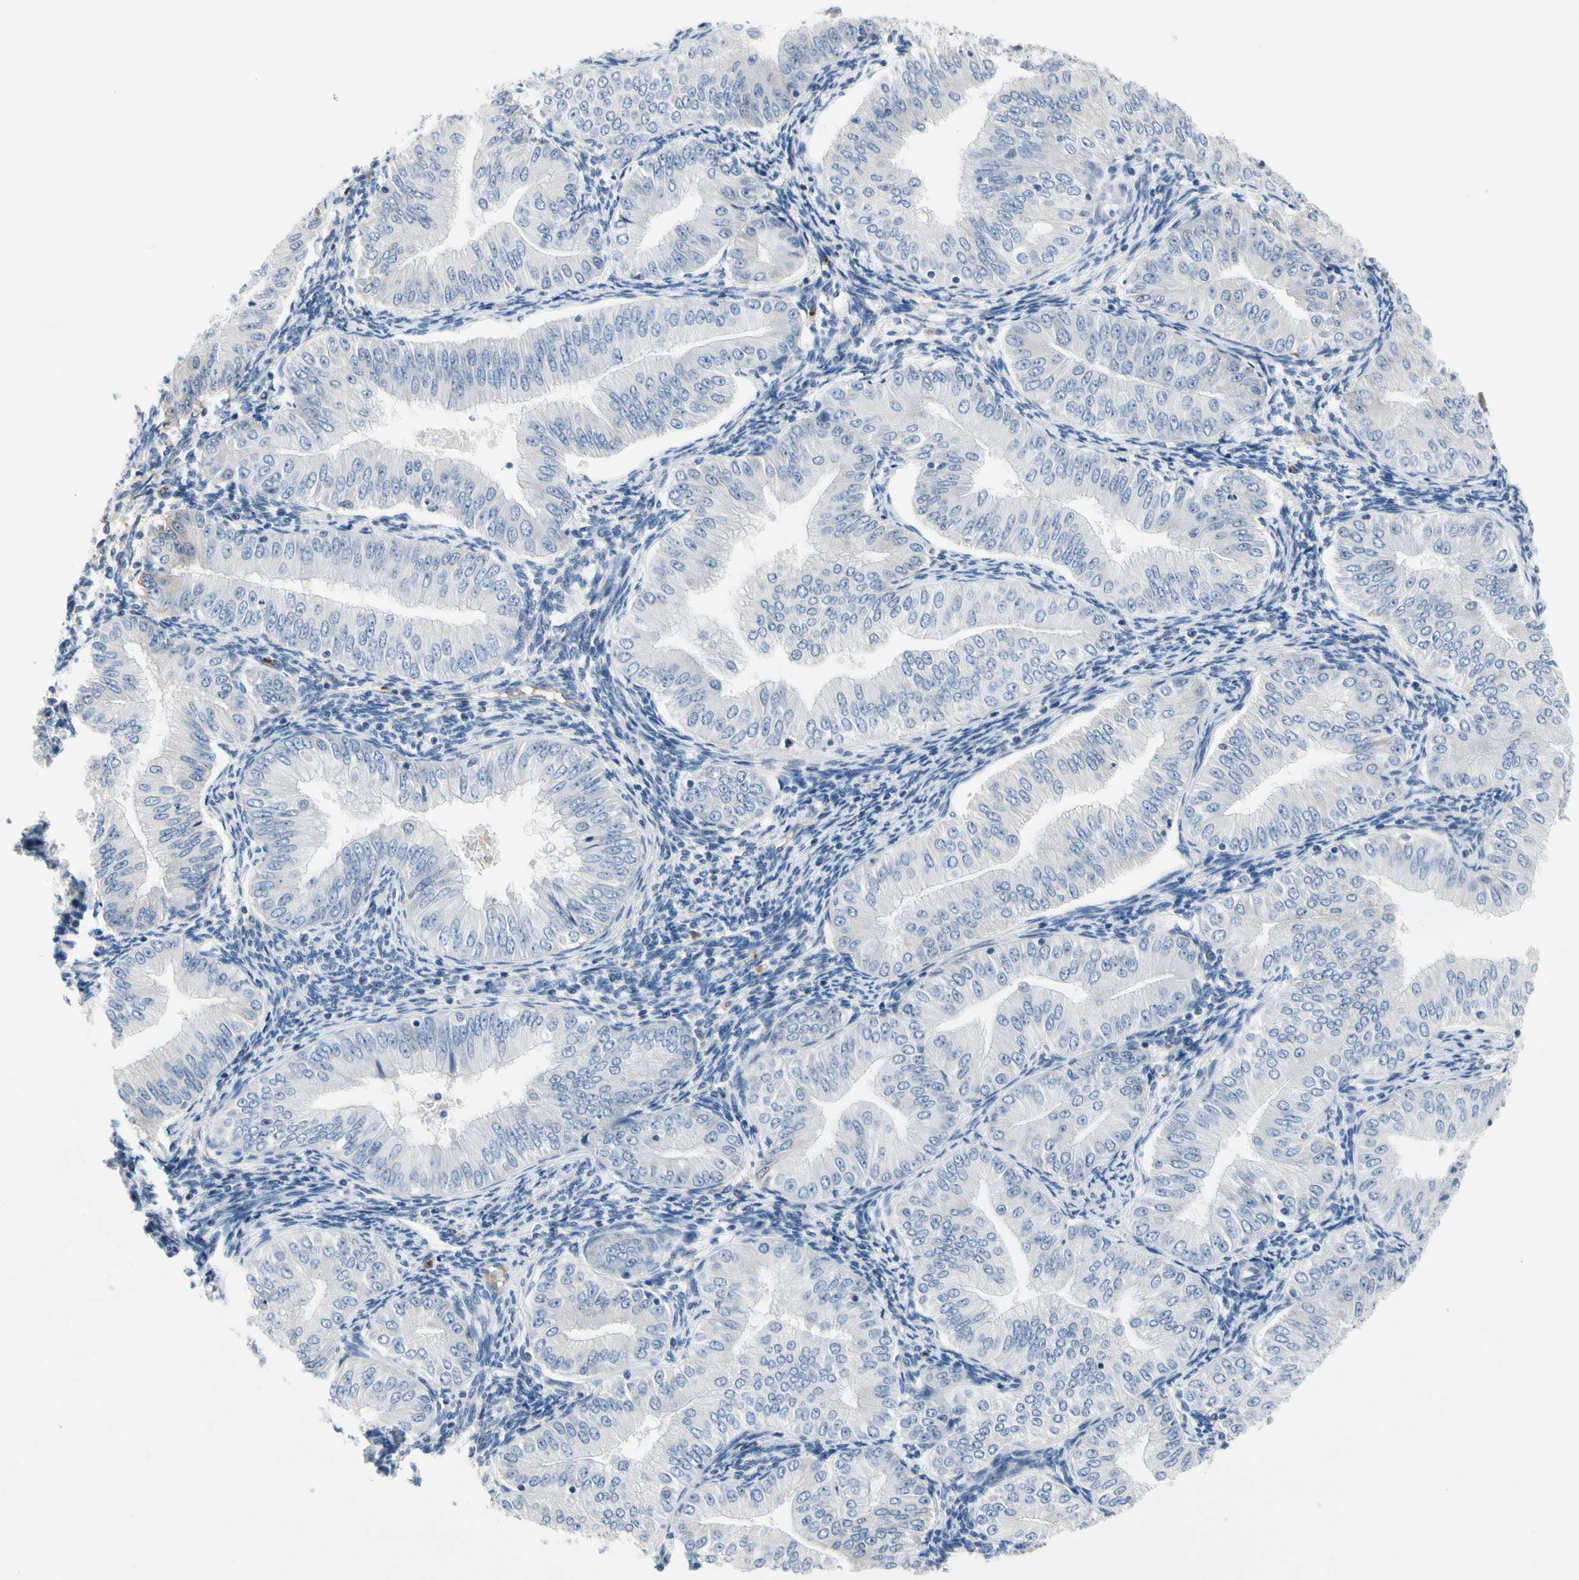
{"staining": {"intensity": "negative", "quantity": "none", "location": "none"}, "tissue": "endometrial cancer", "cell_type": "Tumor cells", "image_type": "cancer", "snomed": [{"axis": "morphology", "description": "Normal tissue, NOS"}, {"axis": "morphology", "description": "Adenocarcinoma, NOS"}, {"axis": "topography", "description": "Endometrium"}], "caption": "Protein analysis of endometrial cancer demonstrates no significant positivity in tumor cells.", "gene": "ECRG4", "patient": {"sex": "female", "age": 53}}